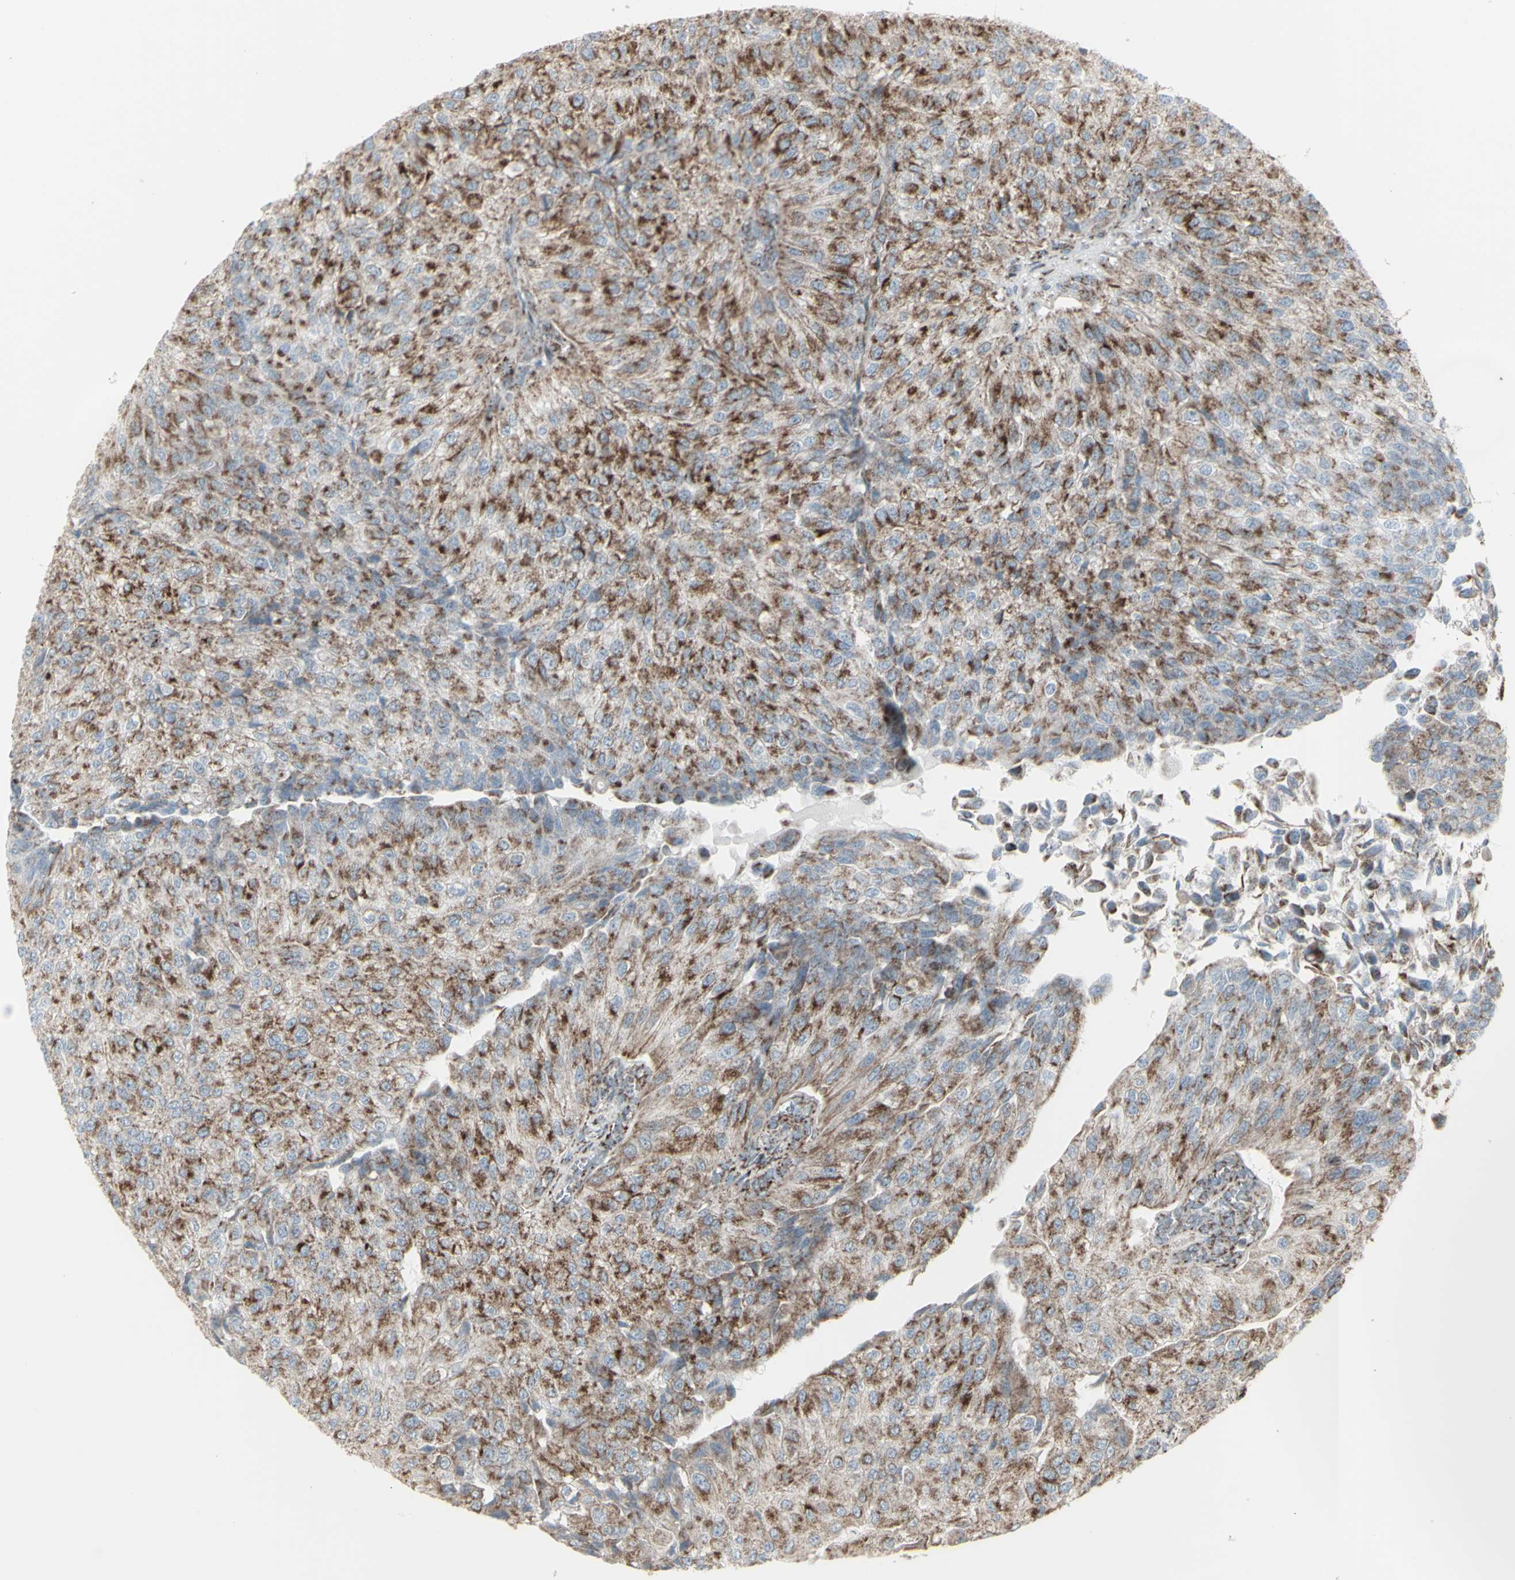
{"staining": {"intensity": "moderate", "quantity": "25%-75%", "location": "cytoplasmic/membranous"}, "tissue": "urothelial cancer", "cell_type": "Tumor cells", "image_type": "cancer", "snomed": [{"axis": "morphology", "description": "Urothelial carcinoma, High grade"}, {"axis": "topography", "description": "Kidney"}, {"axis": "topography", "description": "Urinary bladder"}], "caption": "Urothelial carcinoma (high-grade) was stained to show a protein in brown. There is medium levels of moderate cytoplasmic/membranous expression in approximately 25%-75% of tumor cells.", "gene": "PLGRKT", "patient": {"sex": "male", "age": 77}}